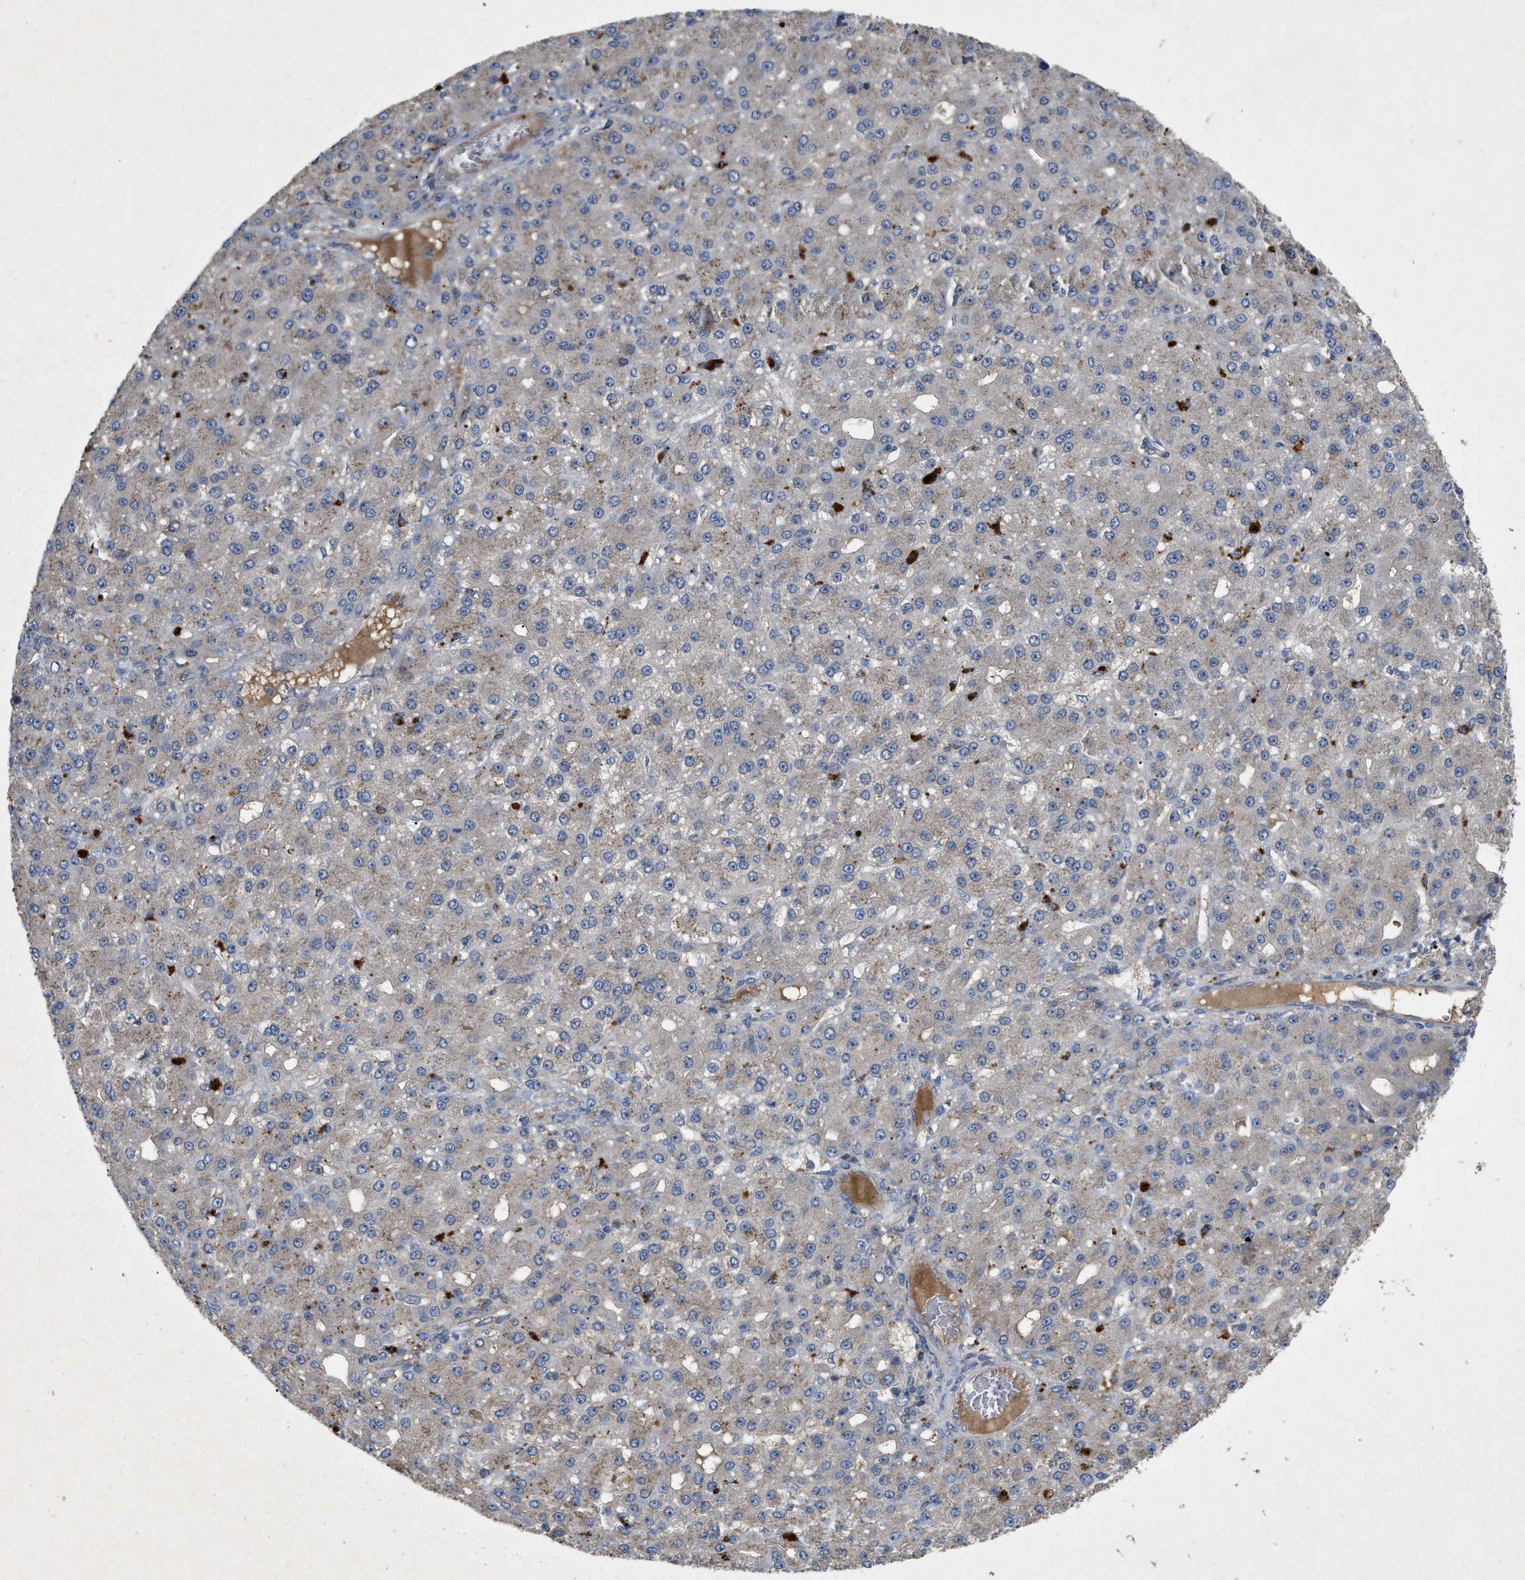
{"staining": {"intensity": "weak", "quantity": "<25%", "location": "cytoplasmic/membranous"}, "tissue": "liver cancer", "cell_type": "Tumor cells", "image_type": "cancer", "snomed": [{"axis": "morphology", "description": "Carcinoma, Hepatocellular, NOS"}, {"axis": "topography", "description": "Liver"}], "caption": "Tumor cells show no significant protein staining in liver cancer (hepatocellular carcinoma). (Stains: DAB immunohistochemistry (IHC) with hematoxylin counter stain, Microscopy: brightfield microscopy at high magnification).", "gene": "LPAR2", "patient": {"sex": "male", "age": 67}}